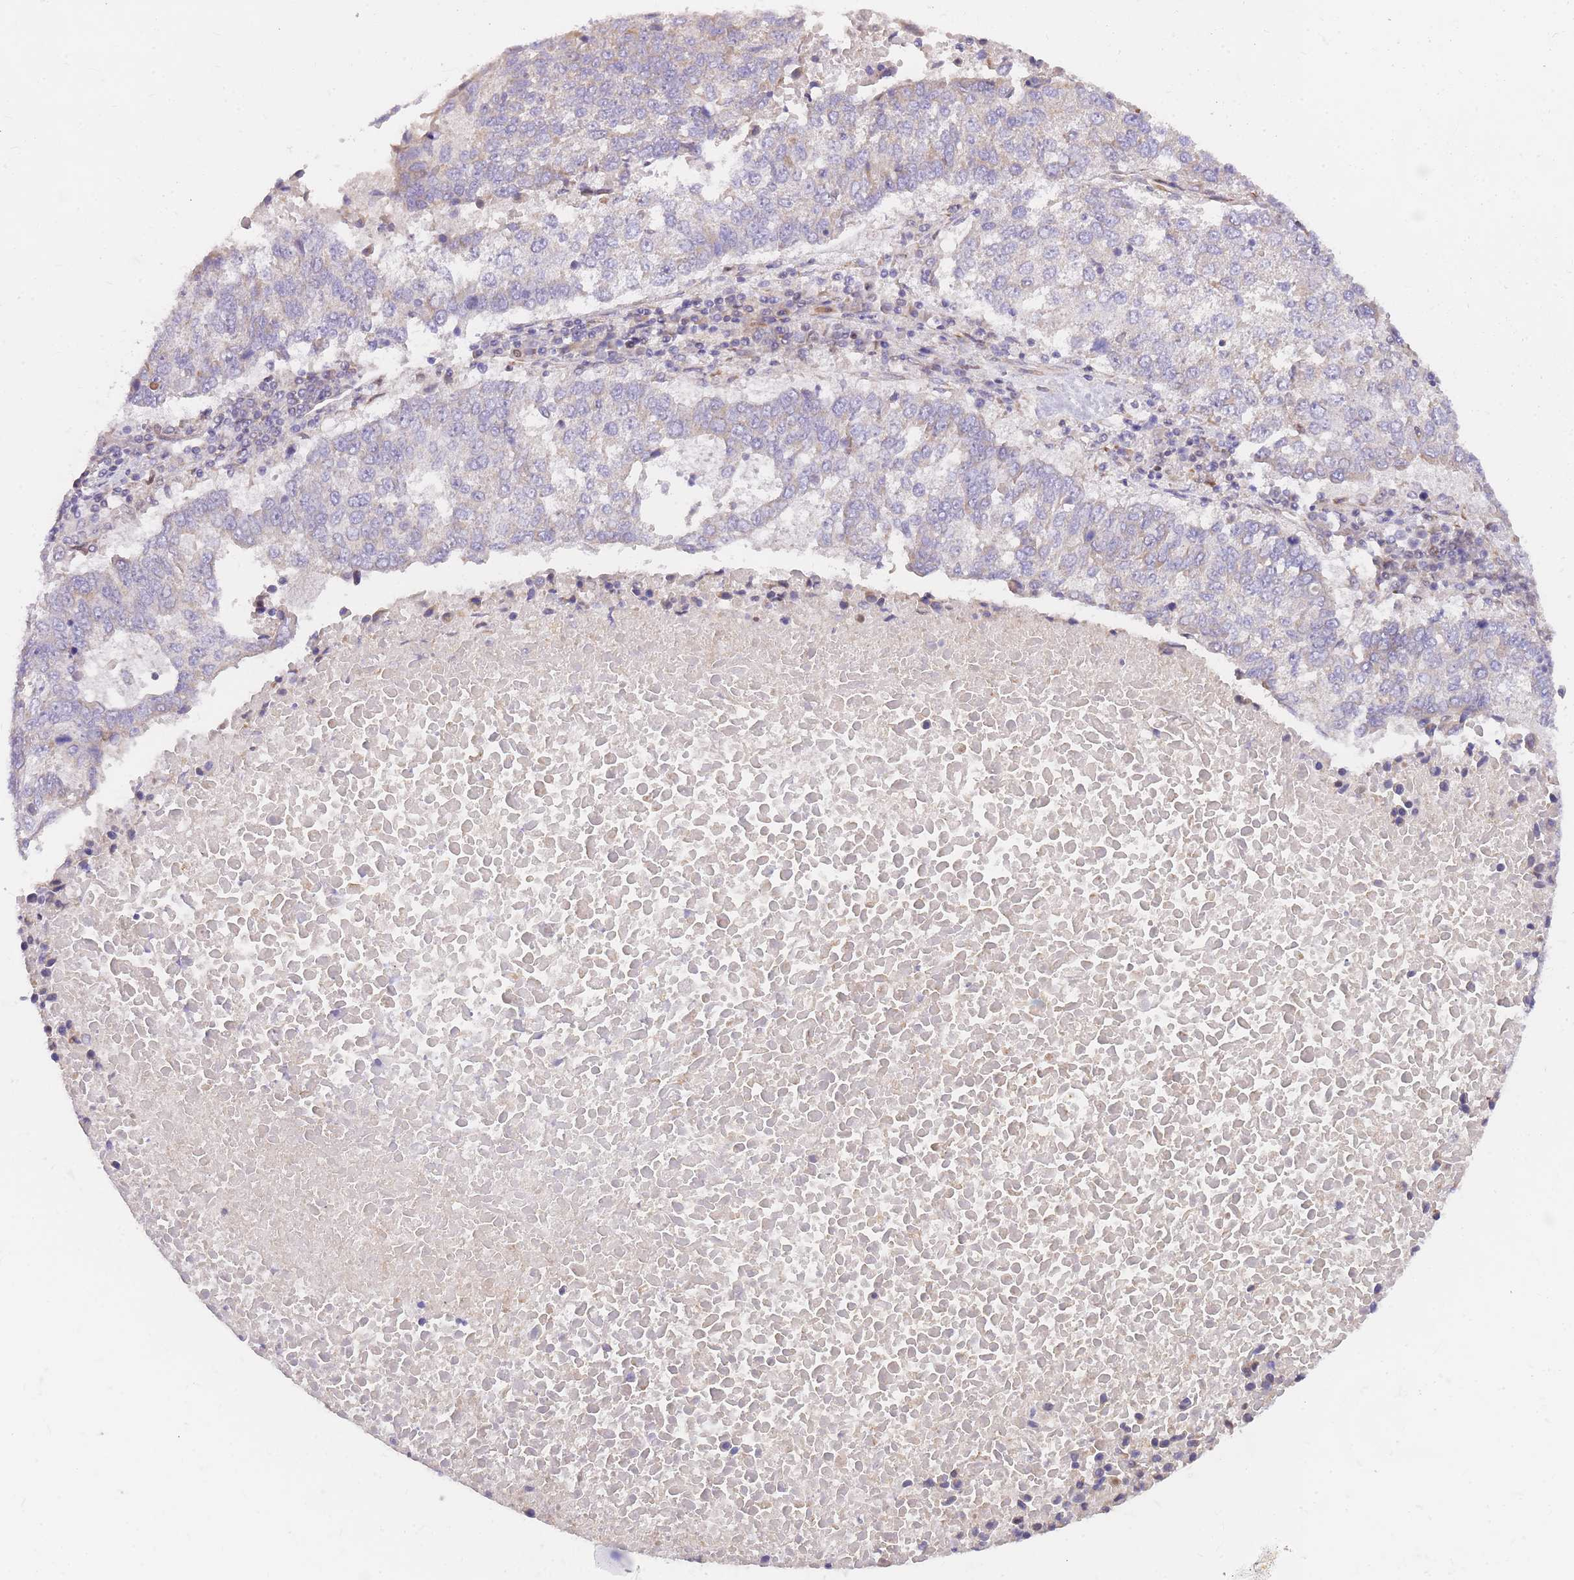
{"staining": {"intensity": "negative", "quantity": "none", "location": "none"}, "tissue": "lung cancer", "cell_type": "Tumor cells", "image_type": "cancer", "snomed": [{"axis": "morphology", "description": "Squamous cell carcinoma, NOS"}, {"axis": "topography", "description": "Lung"}], "caption": "This is a micrograph of IHC staining of lung squamous cell carcinoma, which shows no expression in tumor cells.", "gene": "TOPAZ1", "patient": {"sex": "male", "age": 73}}